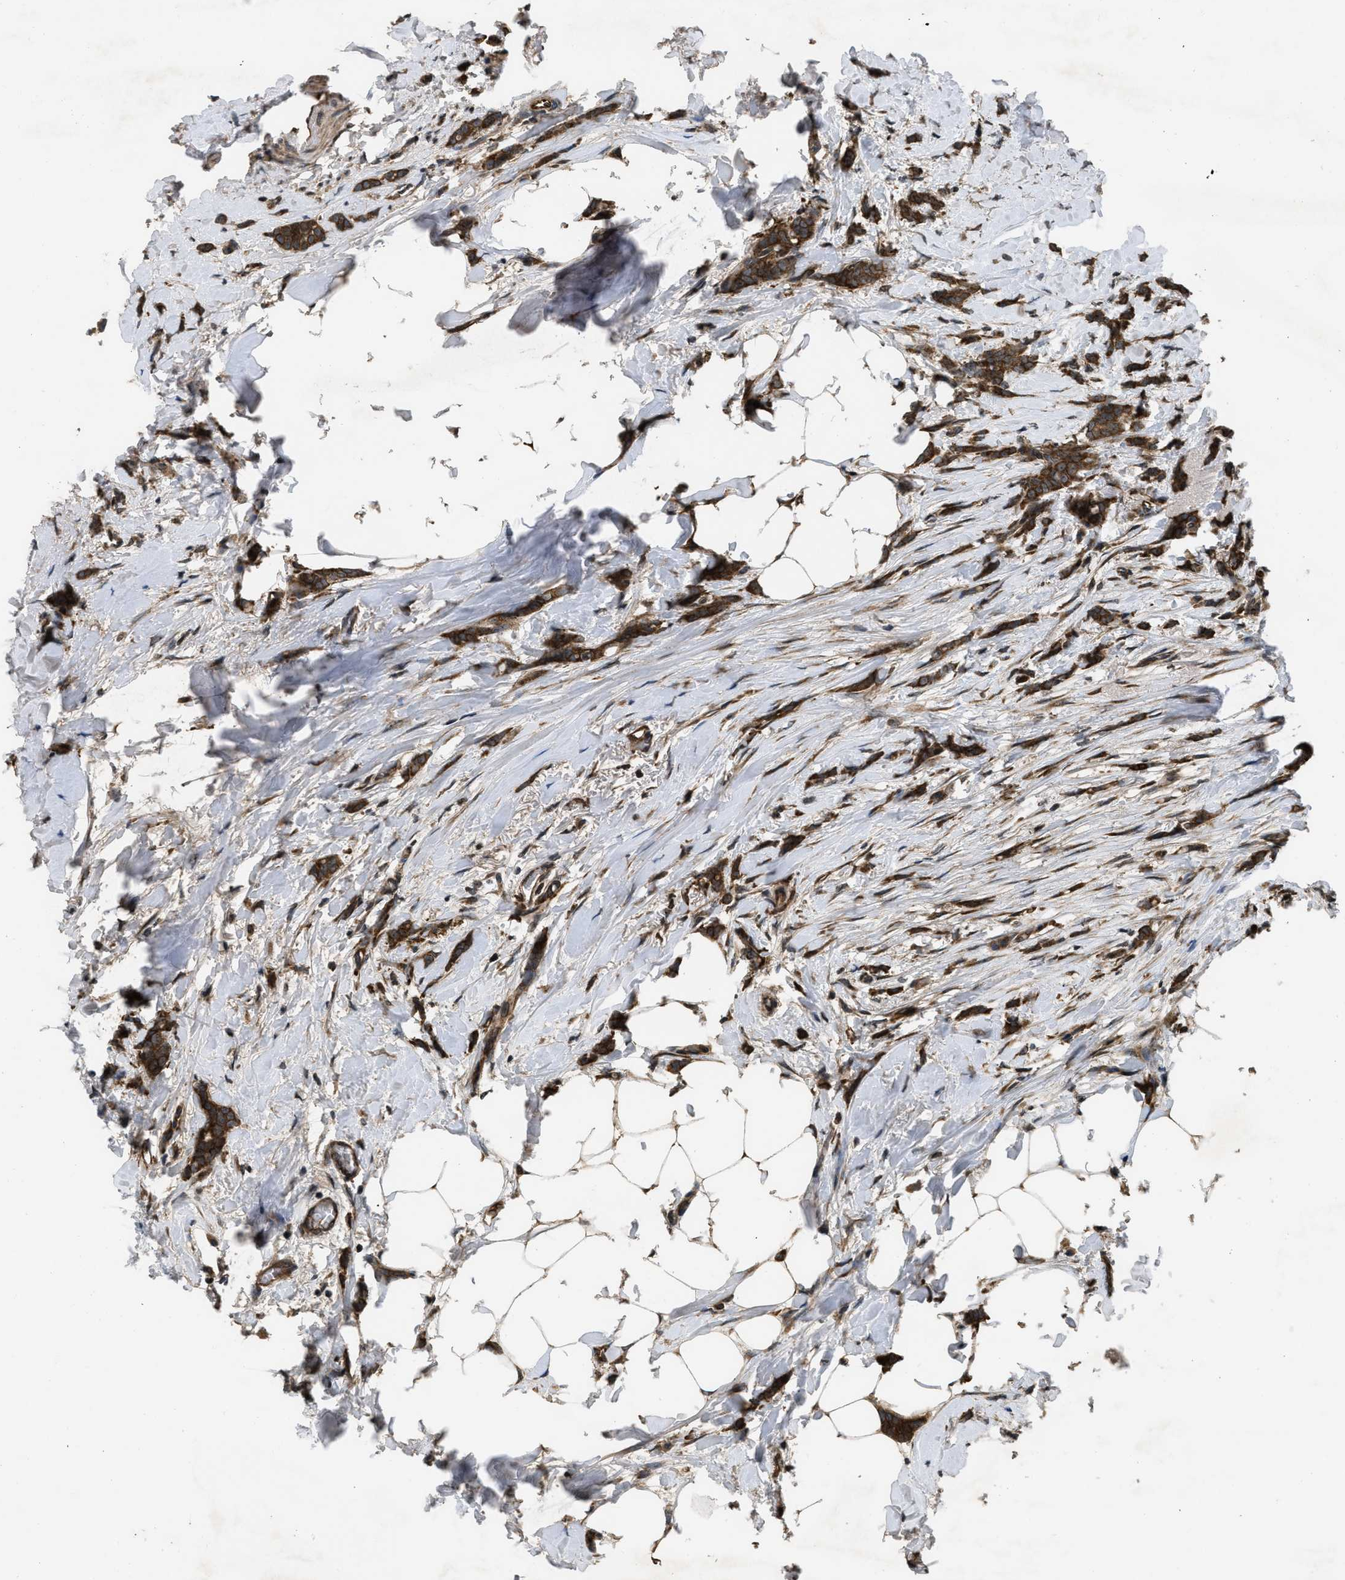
{"staining": {"intensity": "strong", "quantity": ">75%", "location": "cytoplasmic/membranous"}, "tissue": "breast cancer", "cell_type": "Tumor cells", "image_type": "cancer", "snomed": [{"axis": "morphology", "description": "Lobular carcinoma, in situ"}, {"axis": "morphology", "description": "Lobular carcinoma"}, {"axis": "topography", "description": "Breast"}], "caption": "This image demonstrates immunohistochemistry (IHC) staining of human breast cancer (lobular carcinoma), with high strong cytoplasmic/membranous positivity in about >75% of tumor cells.", "gene": "SPTLC1", "patient": {"sex": "female", "age": 41}}